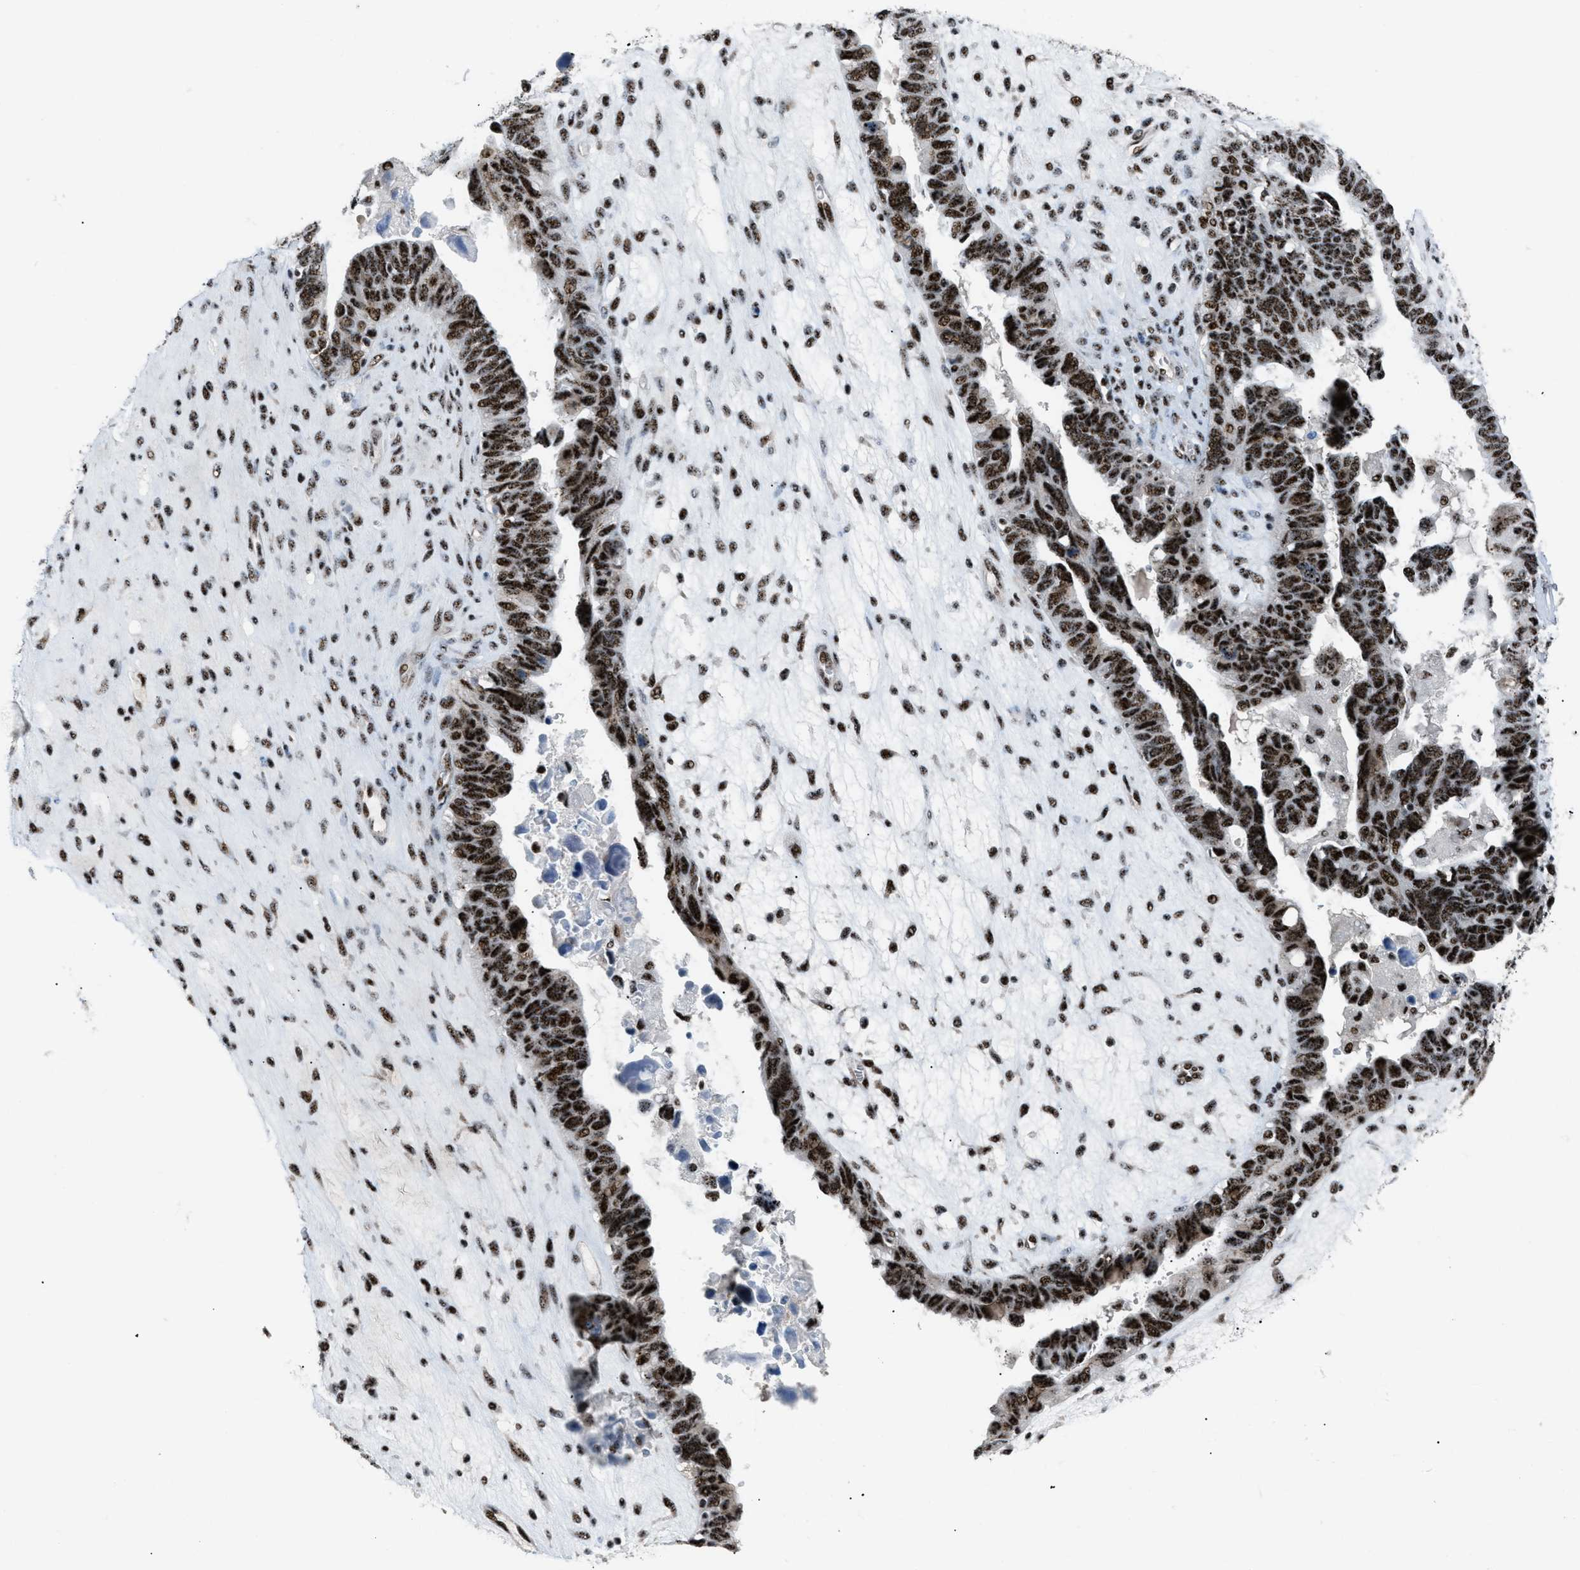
{"staining": {"intensity": "strong", "quantity": ">75%", "location": "nuclear"}, "tissue": "ovarian cancer", "cell_type": "Tumor cells", "image_type": "cancer", "snomed": [{"axis": "morphology", "description": "Cystadenocarcinoma, serous, NOS"}, {"axis": "topography", "description": "Ovary"}], "caption": "Ovarian serous cystadenocarcinoma stained with a brown dye displays strong nuclear positive positivity in approximately >75% of tumor cells.", "gene": "CDR2", "patient": {"sex": "female", "age": 79}}